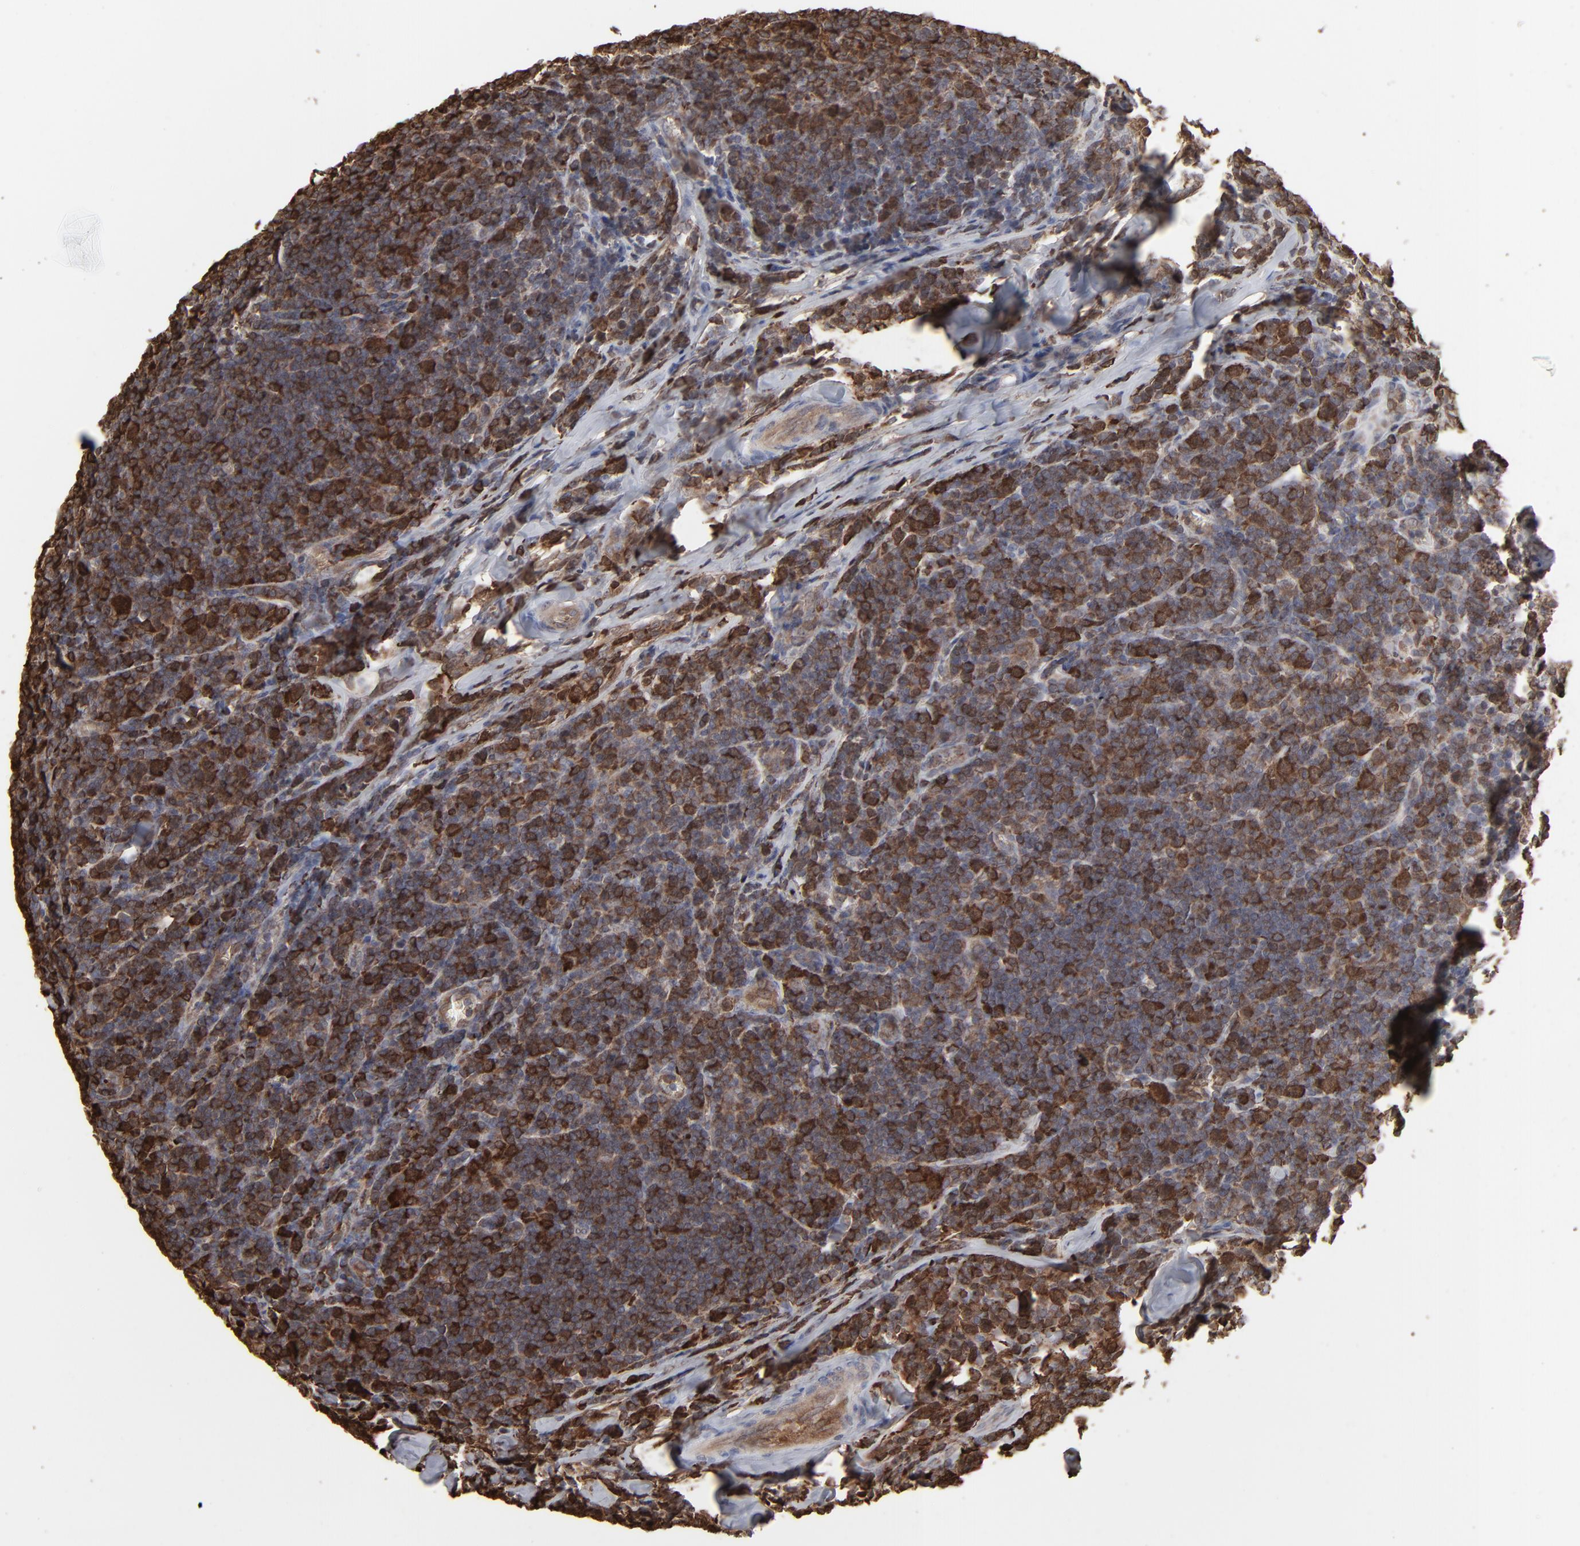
{"staining": {"intensity": "strong", "quantity": ">75%", "location": "cytoplasmic/membranous"}, "tissue": "lymphoma", "cell_type": "Tumor cells", "image_type": "cancer", "snomed": [{"axis": "morphology", "description": "Malignant lymphoma, non-Hodgkin's type, Low grade"}, {"axis": "topography", "description": "Lymph node"}], "caption": "Immunohistochemistry micrograph of human low-grade malignant lymphoma, non-Hodgkin's type stained for a protein (brown), which exhibits high levels of strong cytoplasmic/membranous positivity in approximately >75% of tumor cells.", "gene": "NME1-NME2", "patient": {"sex": "male", "age": 74}}